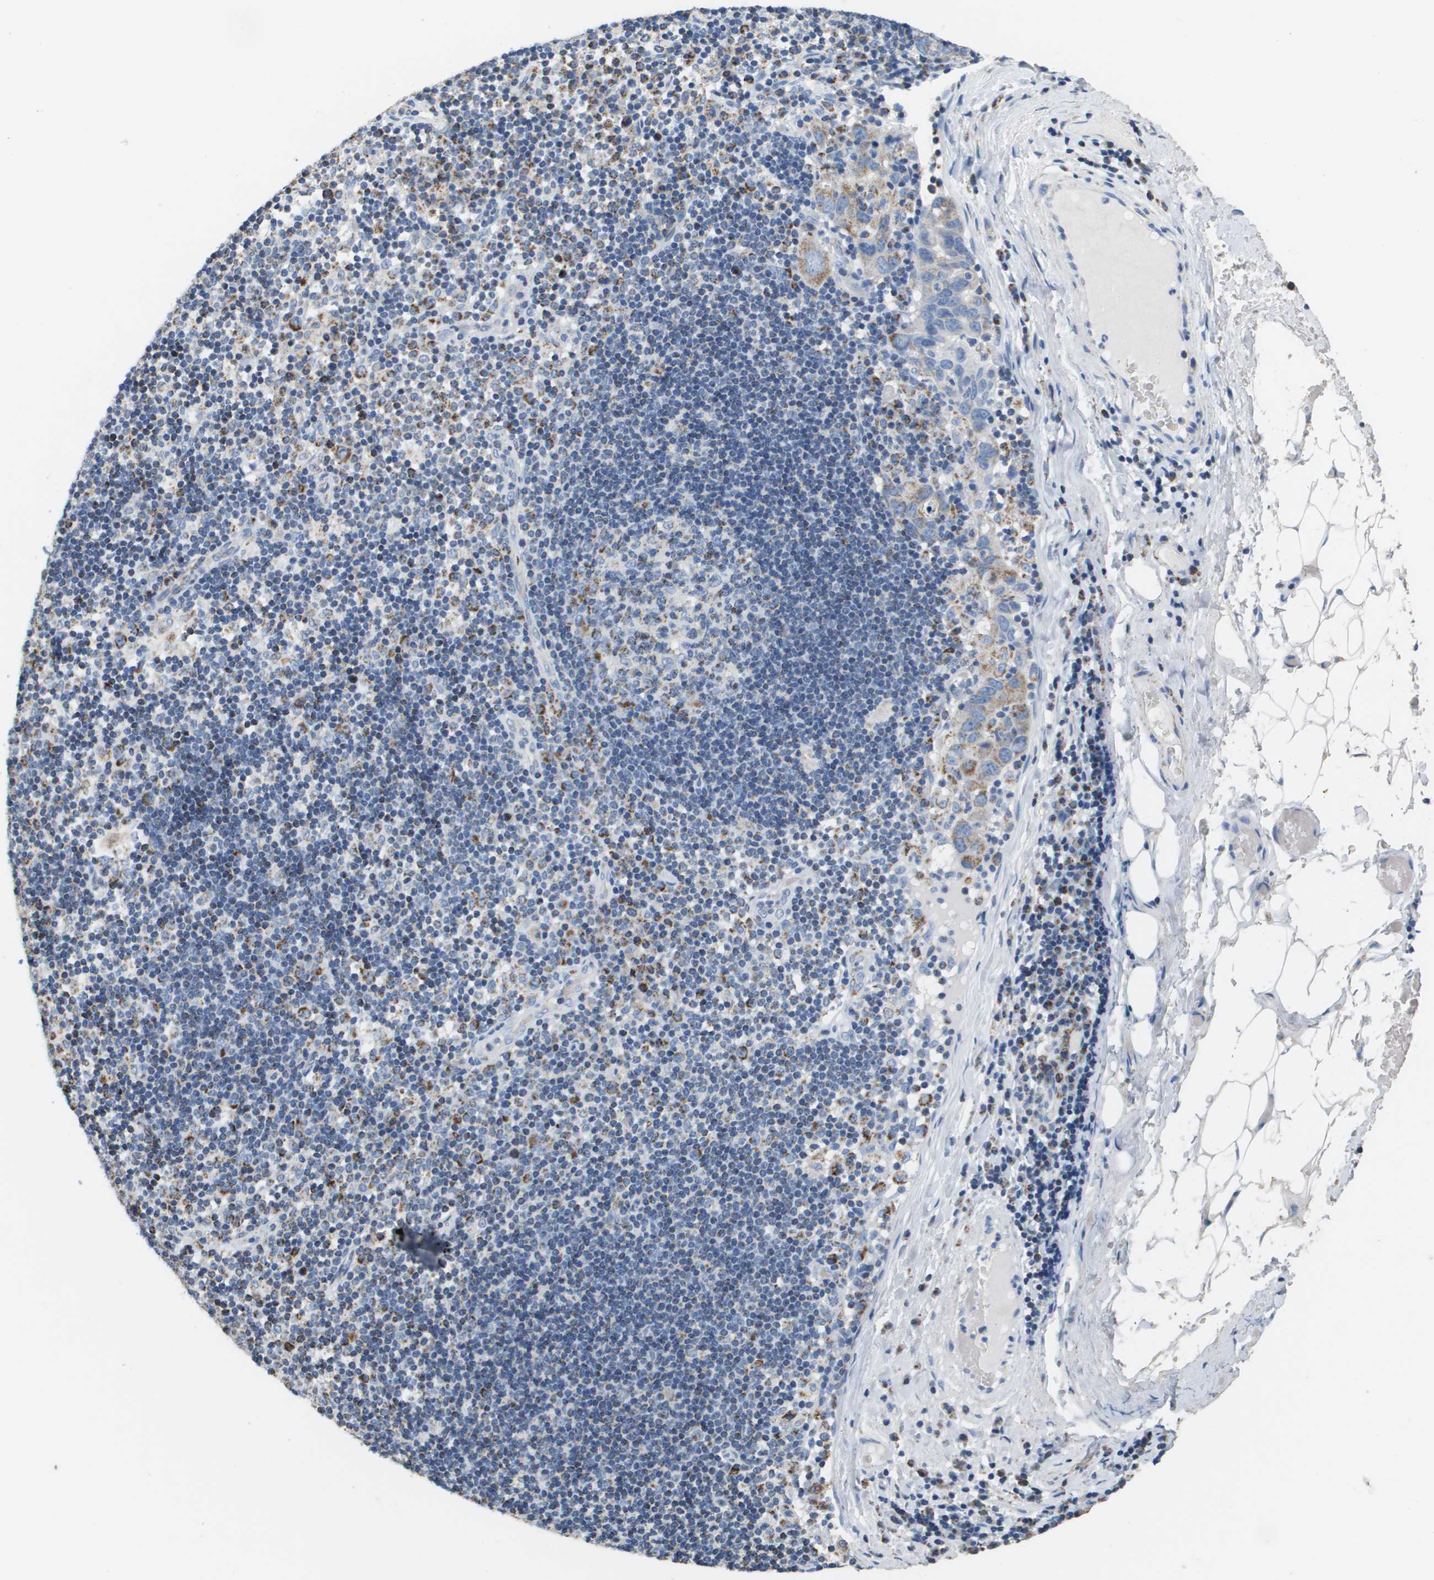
{"staining": {"intensity": "negative", "quantity": "none", "location": "none"}, "tissue": "adipose tissue", "cell_type": "Adipocytes", "image_type": "normal", "snomed": [{"axis": "morphology", "description": "Normal tissue, NOS"}, {"axis": "morphology", "description": "Adenocarcinoma, NOS"}, {"axis": "topography", "description": "Esophagus"}], "caption": "Immunohistochemistry histopathology image of unremarkable adipose tissue: adipose tissue stained with DAB displays no significant protein positivity in adipocytes. (Brightfield microscopy of DAB (3,3'-diaminobenzidine) immunohistochemistry at high magnification).", "gene": "ATP5F1B", "patient": {"sex": "male", "age": 62}}